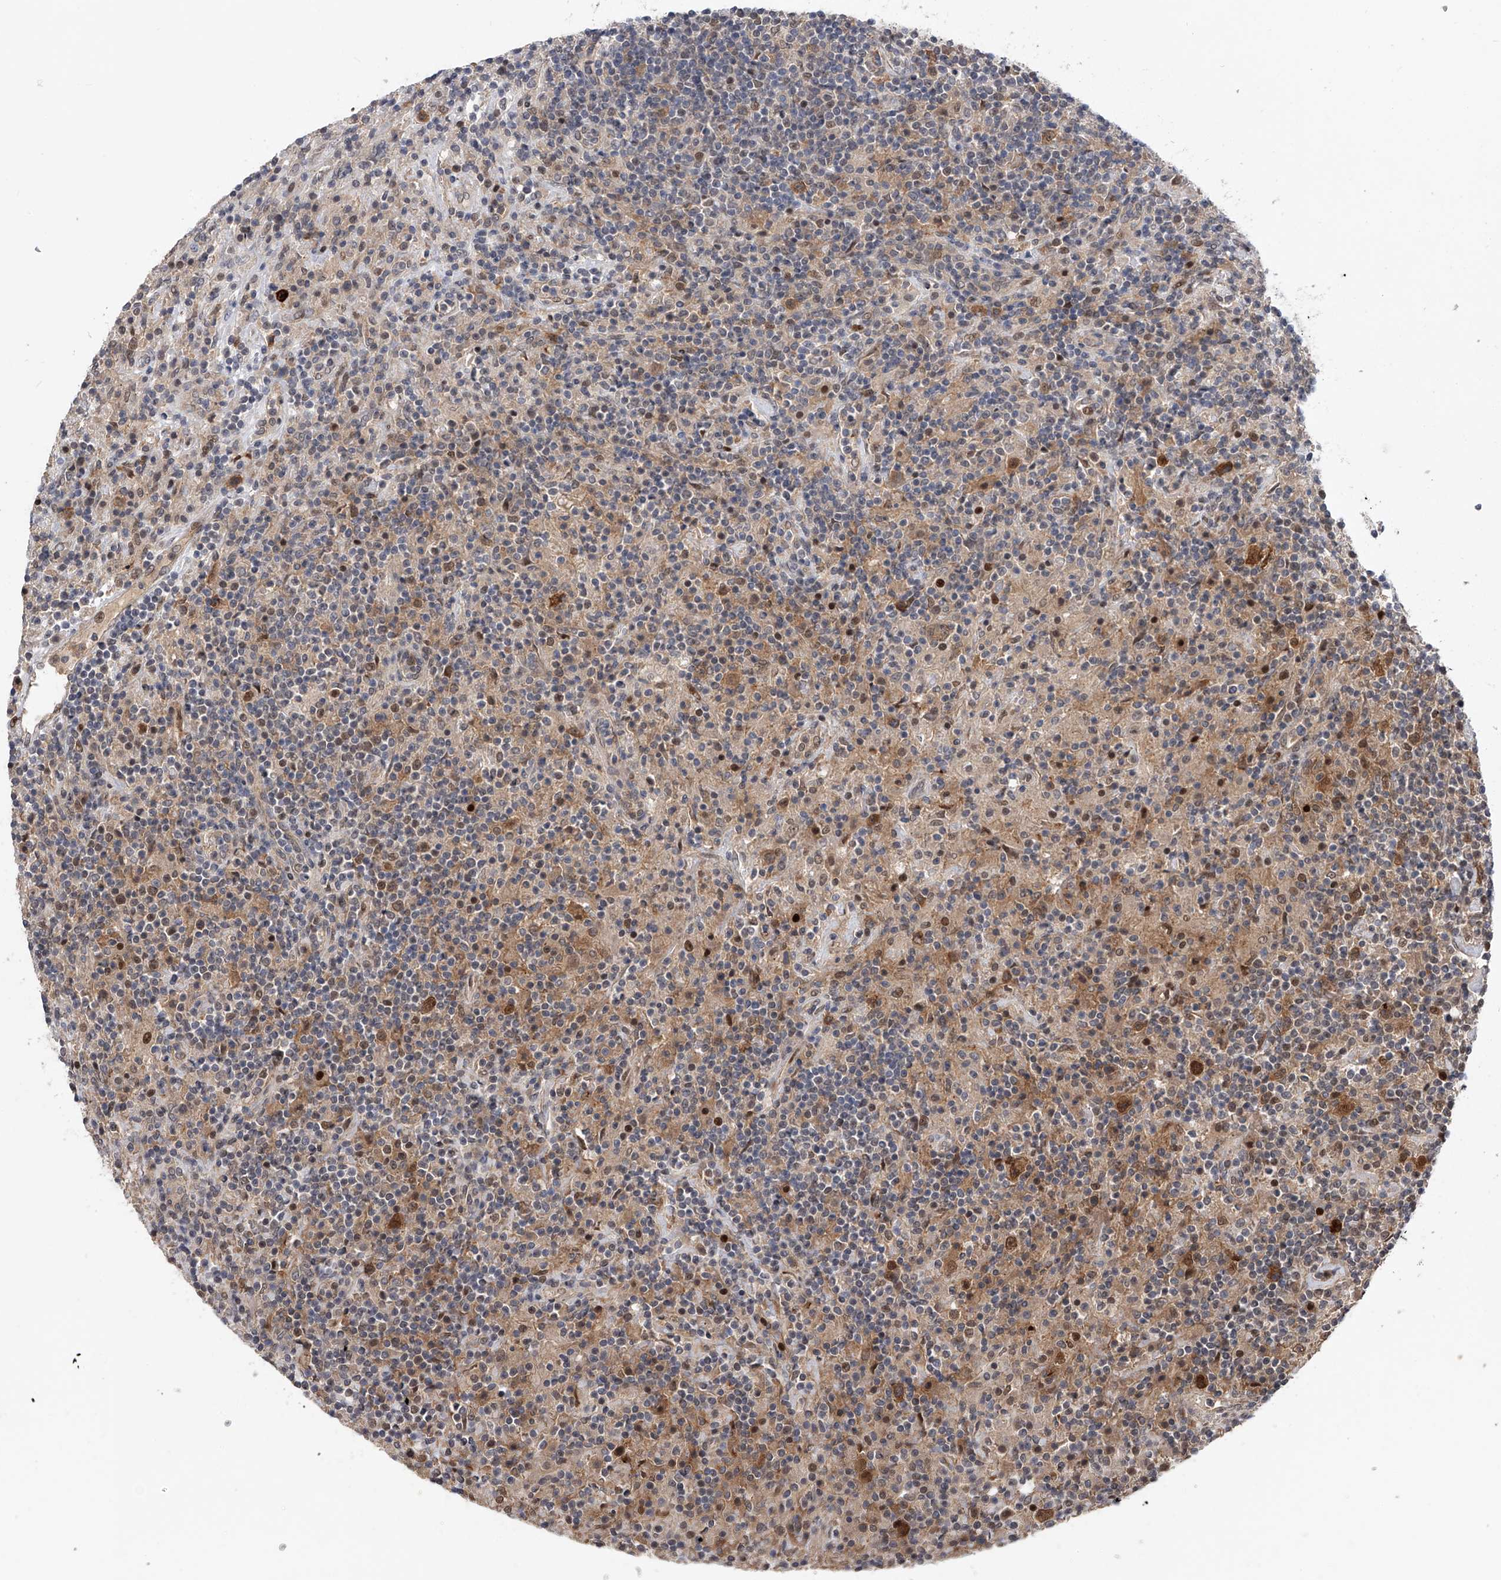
{"staining": {"intensity": "strong", "quantity": ">75%", "location": "cytoplasmic/membranous,nuclear"}, "tissue": "lymphoma", "cell_type": "Tumor cells", "image_type": "cancer", "snomed": [{"axis": "morphology", "description": "Hodgkin's disease, NOS"}, {"axis": "topography", "description": "Lymph node"}], "caption": "Human Hodgkin's disease stained for a protein (brown) shows strong cytoplasmic/membranous and nuclear positive positivity in about >75% of tumor cells.", "gene": "RWDD2A", "patient": {"sex": "male", "age": 70}}